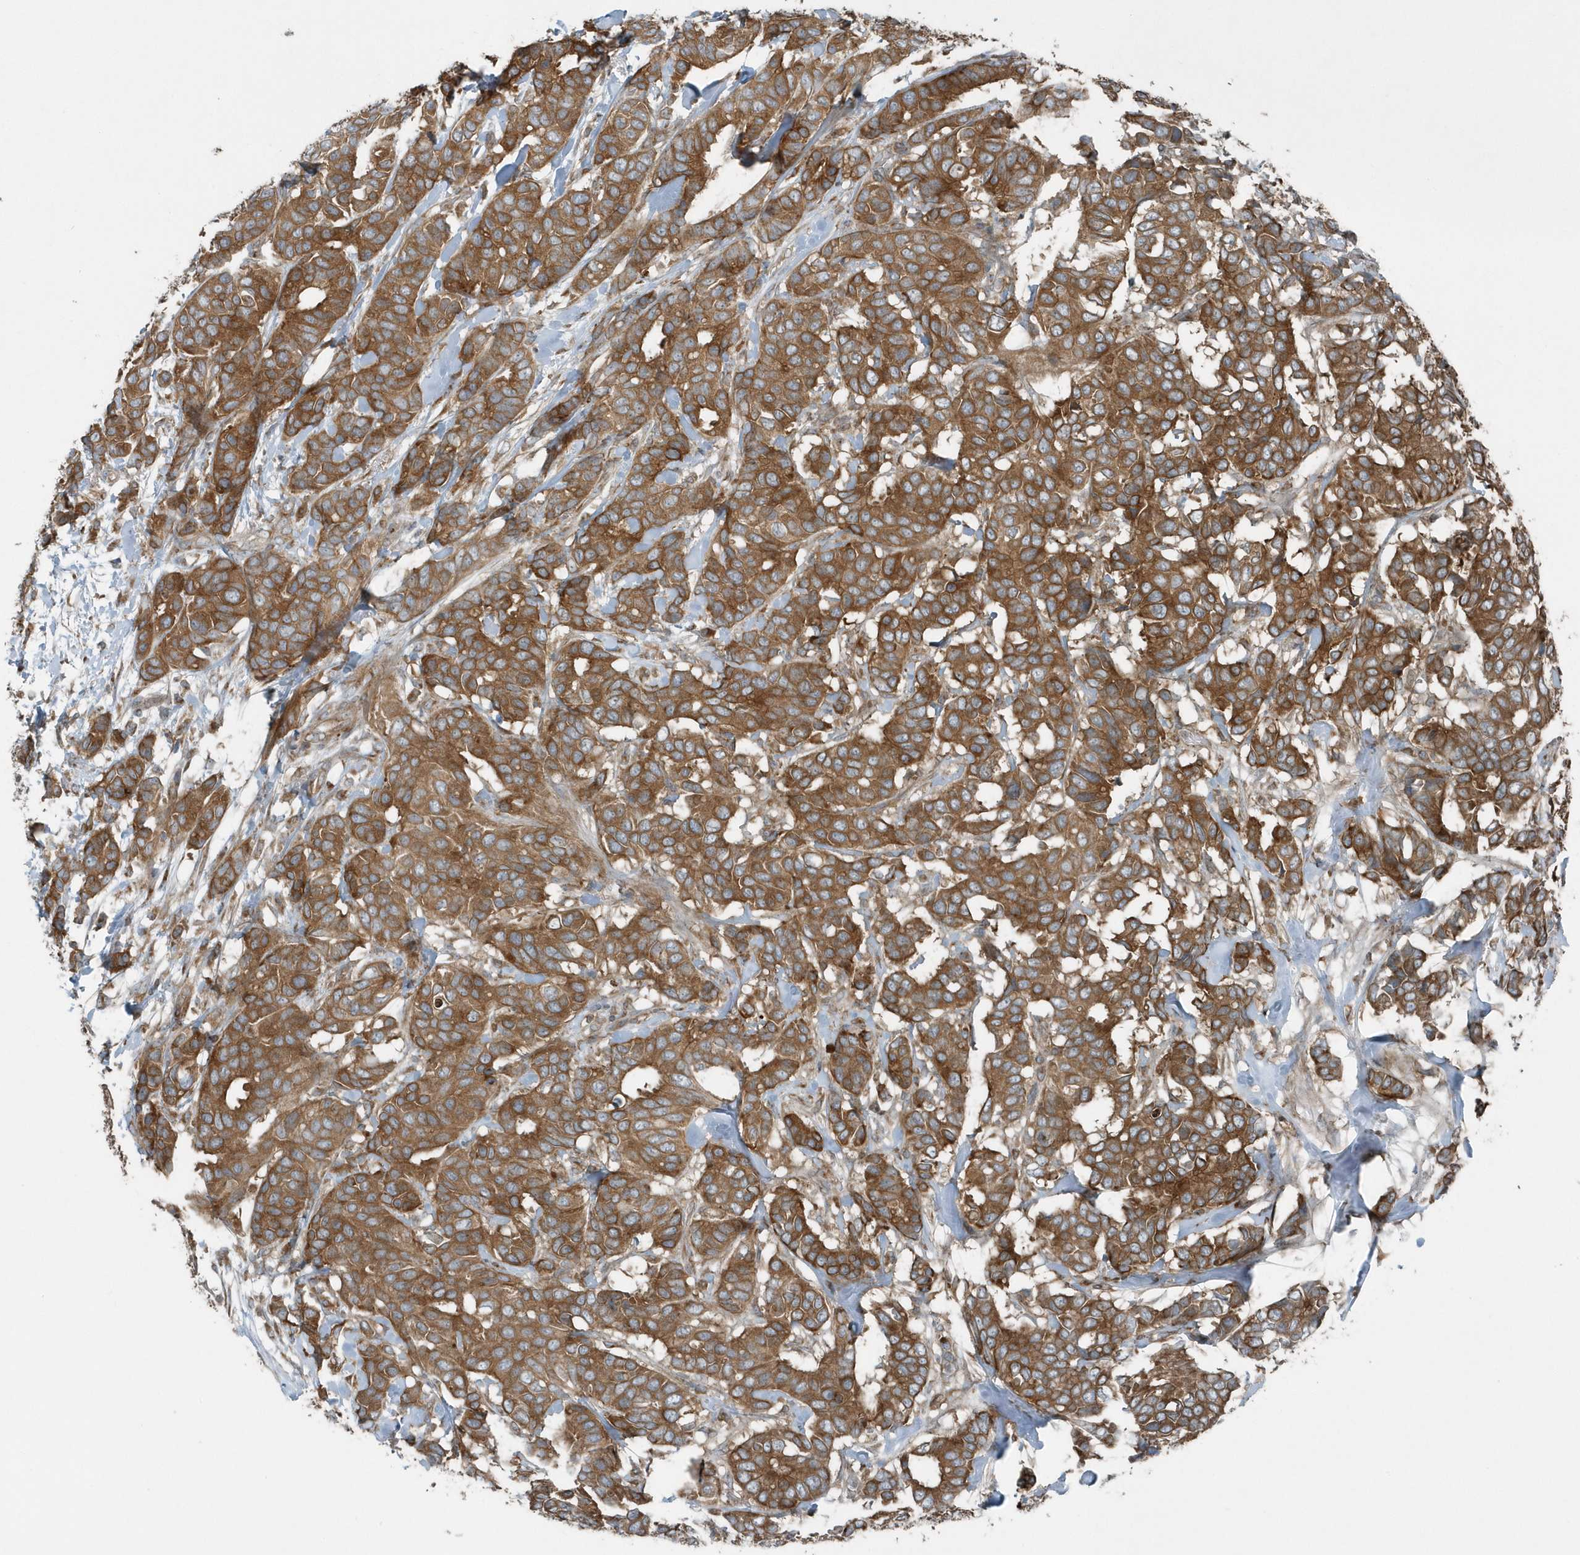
{"staining": {"intensity": "moderate", "quantity": ">75%", "location": "cytoplasmic/membranous"}, "tissue": "breast cancer", "cell_type": "Tumor cells", "image_type": "cancer", "snomed": [{"axis": "morphology", "description": "Duct carcinoma"}, {"axis": "topography", "description": "Breast"}], "caption": "Human breast invasive ductal carcinoma stained with a protein marker exhibits moderate staining in tumor cells.", "gene": "GCC2", "patient": {"sex": "female", "age": 87}}